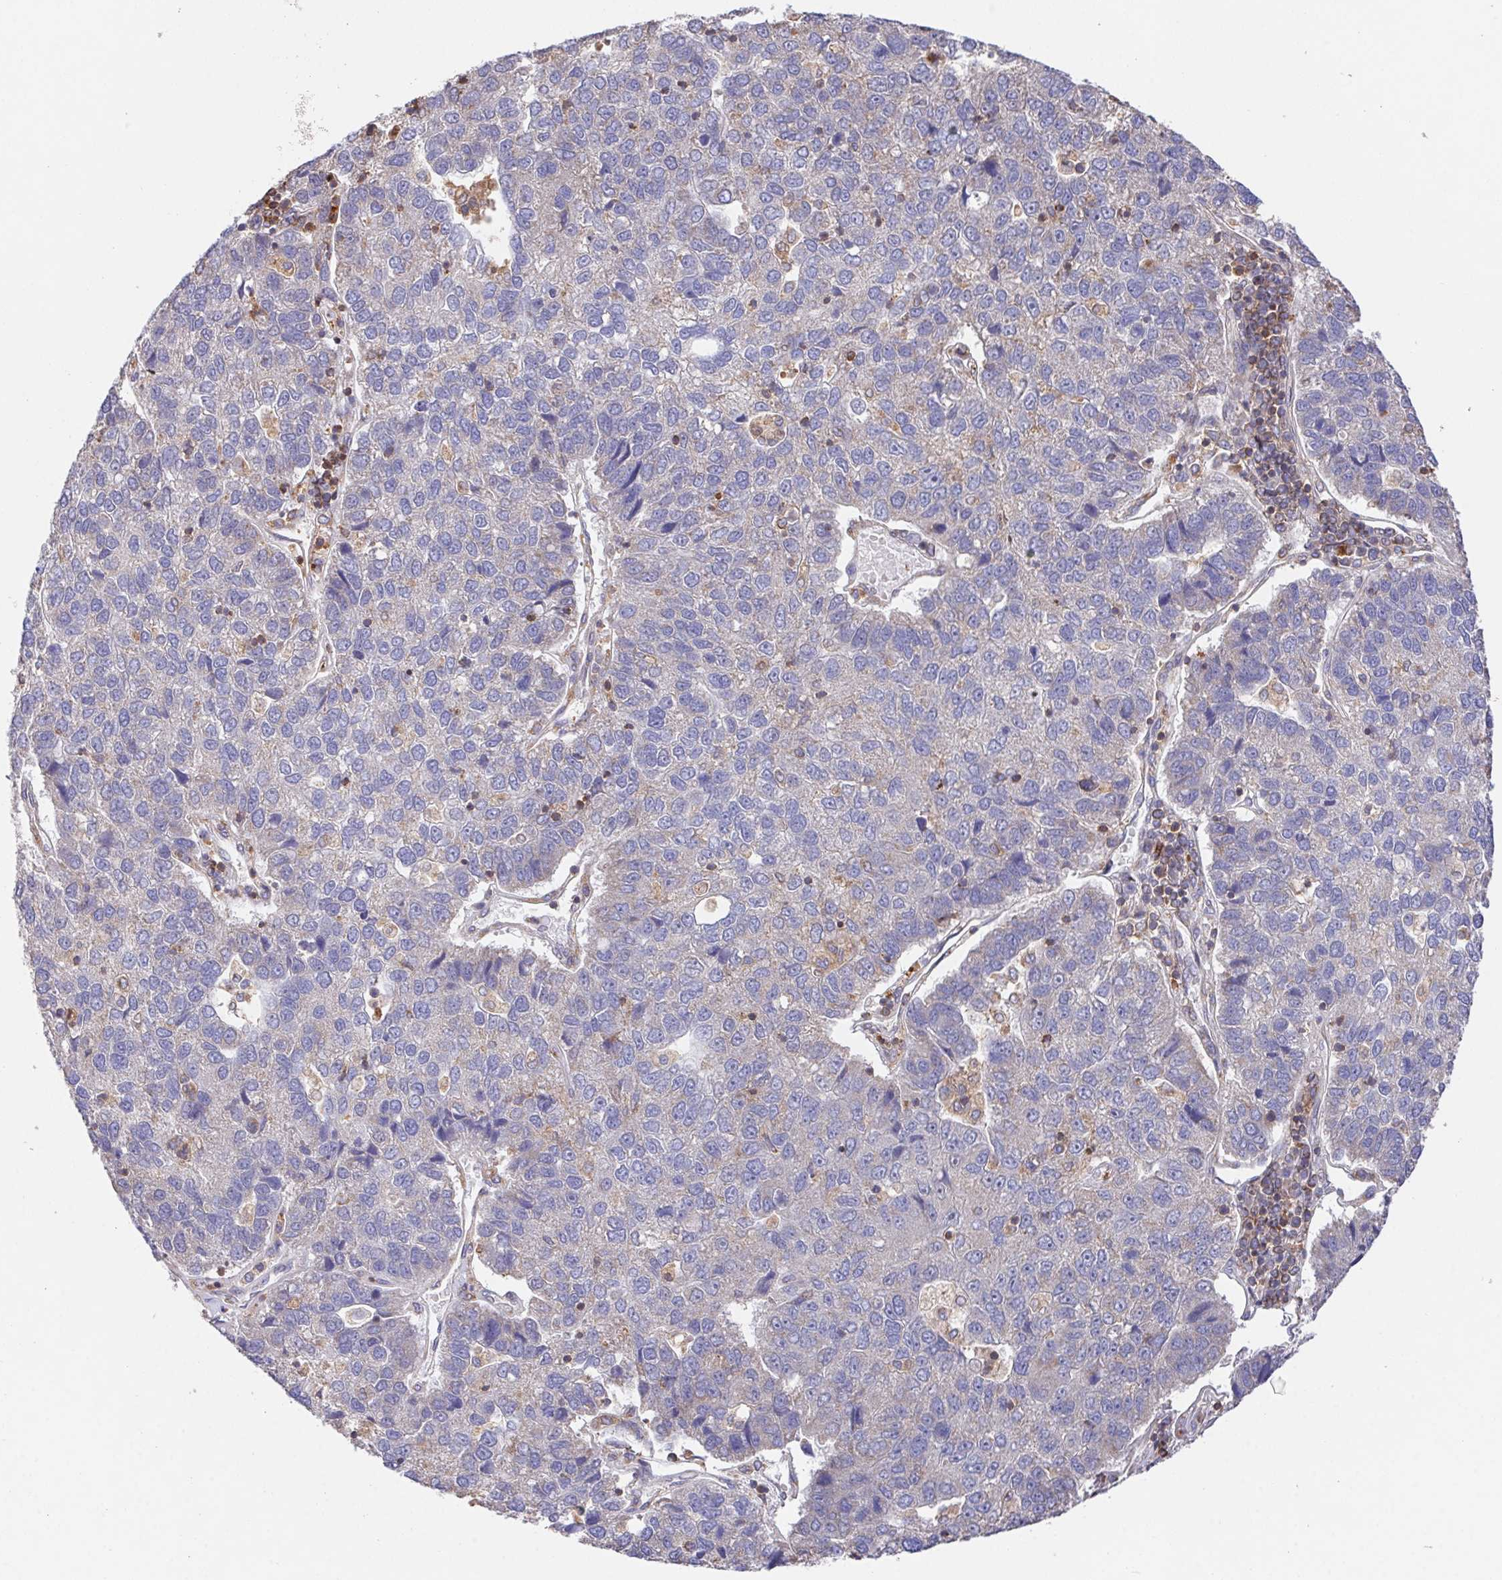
{"staining": {"intensity": "negative", "quantity": "none", "location": "none"}, "tissue": "pancreatic cancer", "cell_type": "Tumor cells", "image_type": "cancer", "snomed": [{"axis": "morphology", "description": "Adenocarcinoma, NOS"}, {"axis": "topography", "description": "Pancreas"}], "caption": "DAB immunohistochemical staining of human adenocarcinoma (pancreatic) shows no significant expression in tumor cells. (DAB IHC with hematoxylin counter stain).", "gene": "FAM241A", "patient": {"sex": "female", "age": 61}}